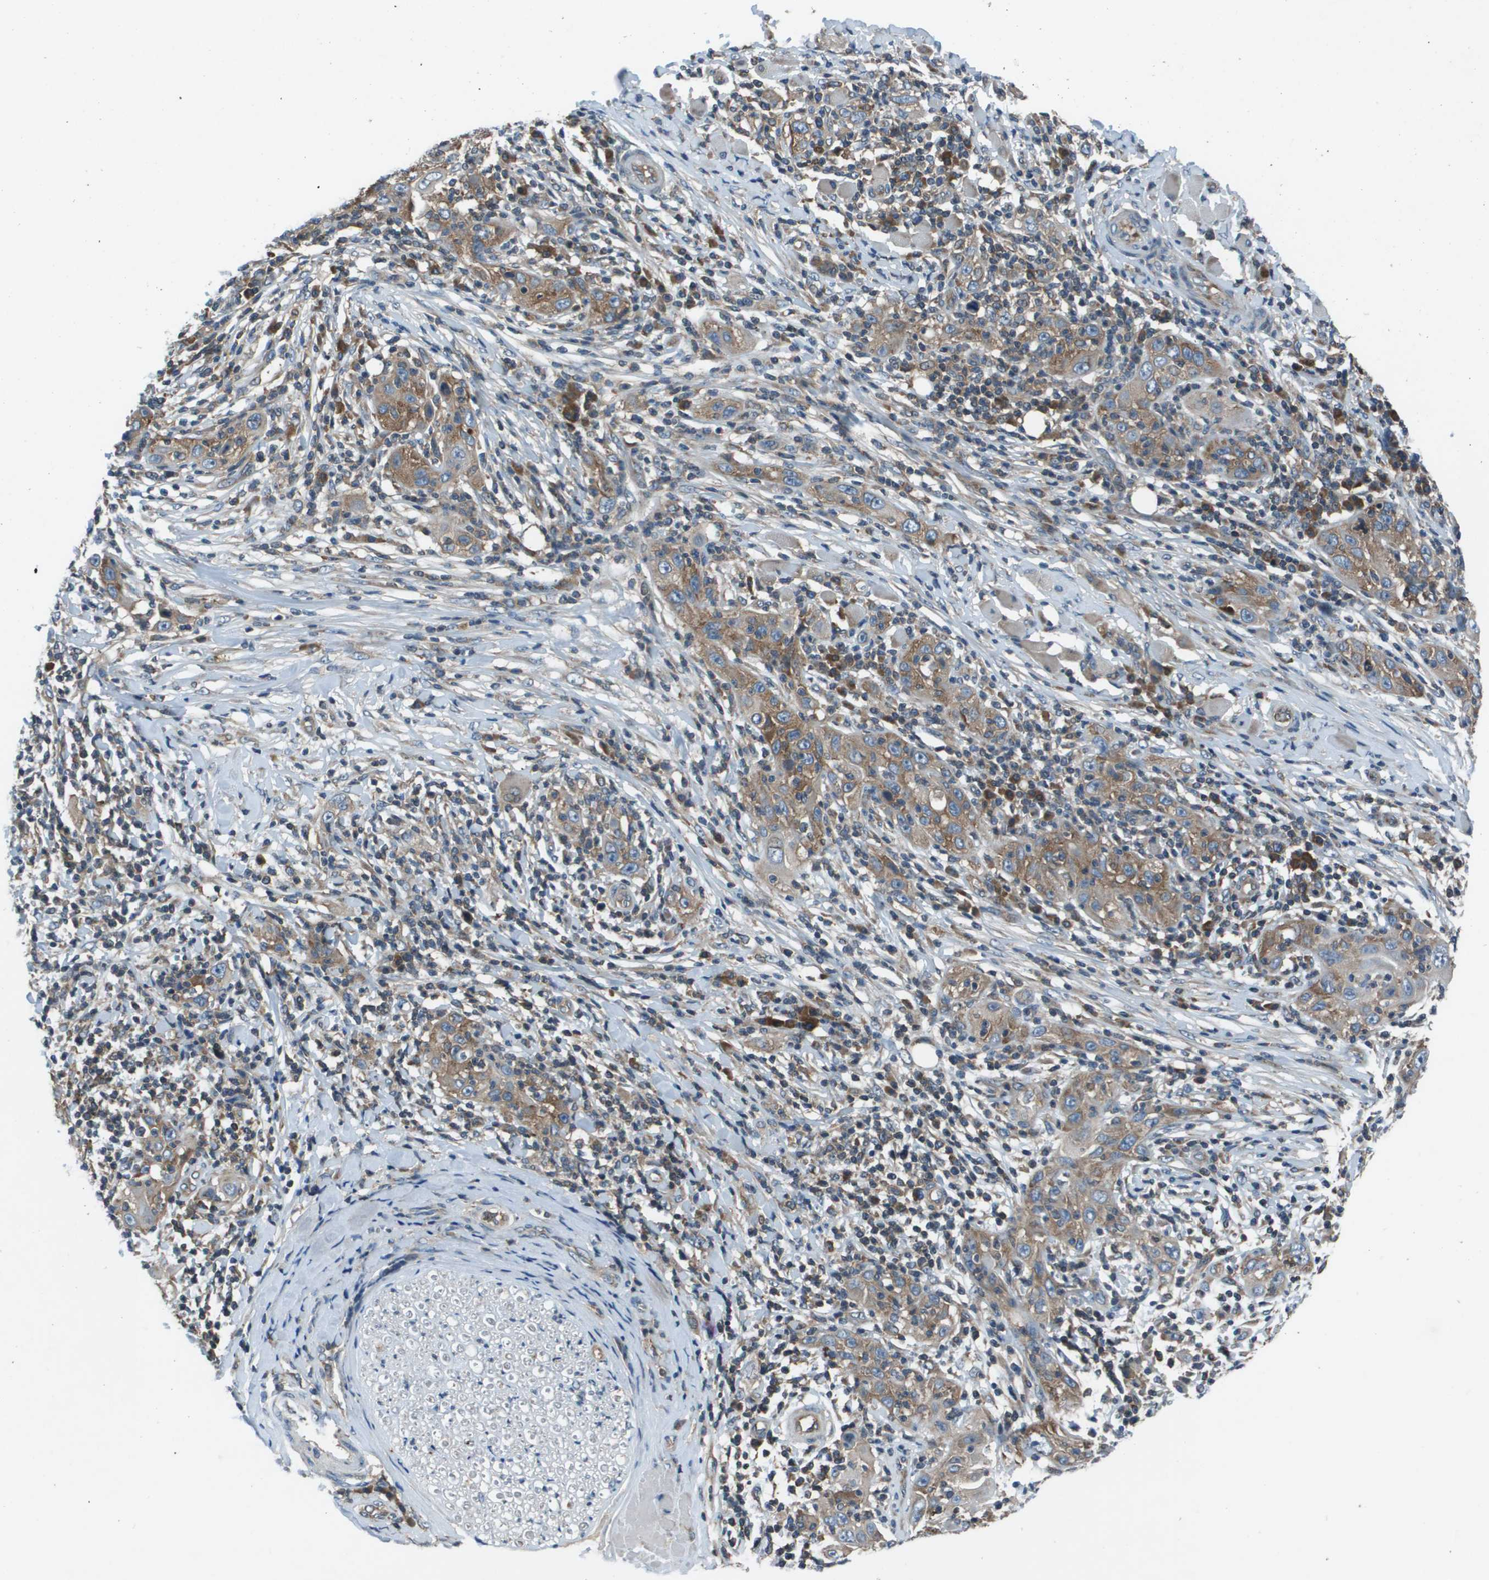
{"staining": {"intensity": "moderate", "quantity": ">75%", "location": "cytoplasmic/membranous"}, "tissue": "skin cancer", "cell_type": "Tumor cells", "image_type": "cancer", "snomed": [{"axis": "morphology", "description": "Squamous cell carcinoma, NOS"}, {"axis": "topography", "description": "Skin"}], "caption": "Skin cancer (squamous cell carcinoma) stained for a protein (brown) displays moderate cytoplasmic/membranous positive expression in approximately >75% of tumor cells.", "gene": "EIF3B", "patient": {"sex": "female", "age": 88}}